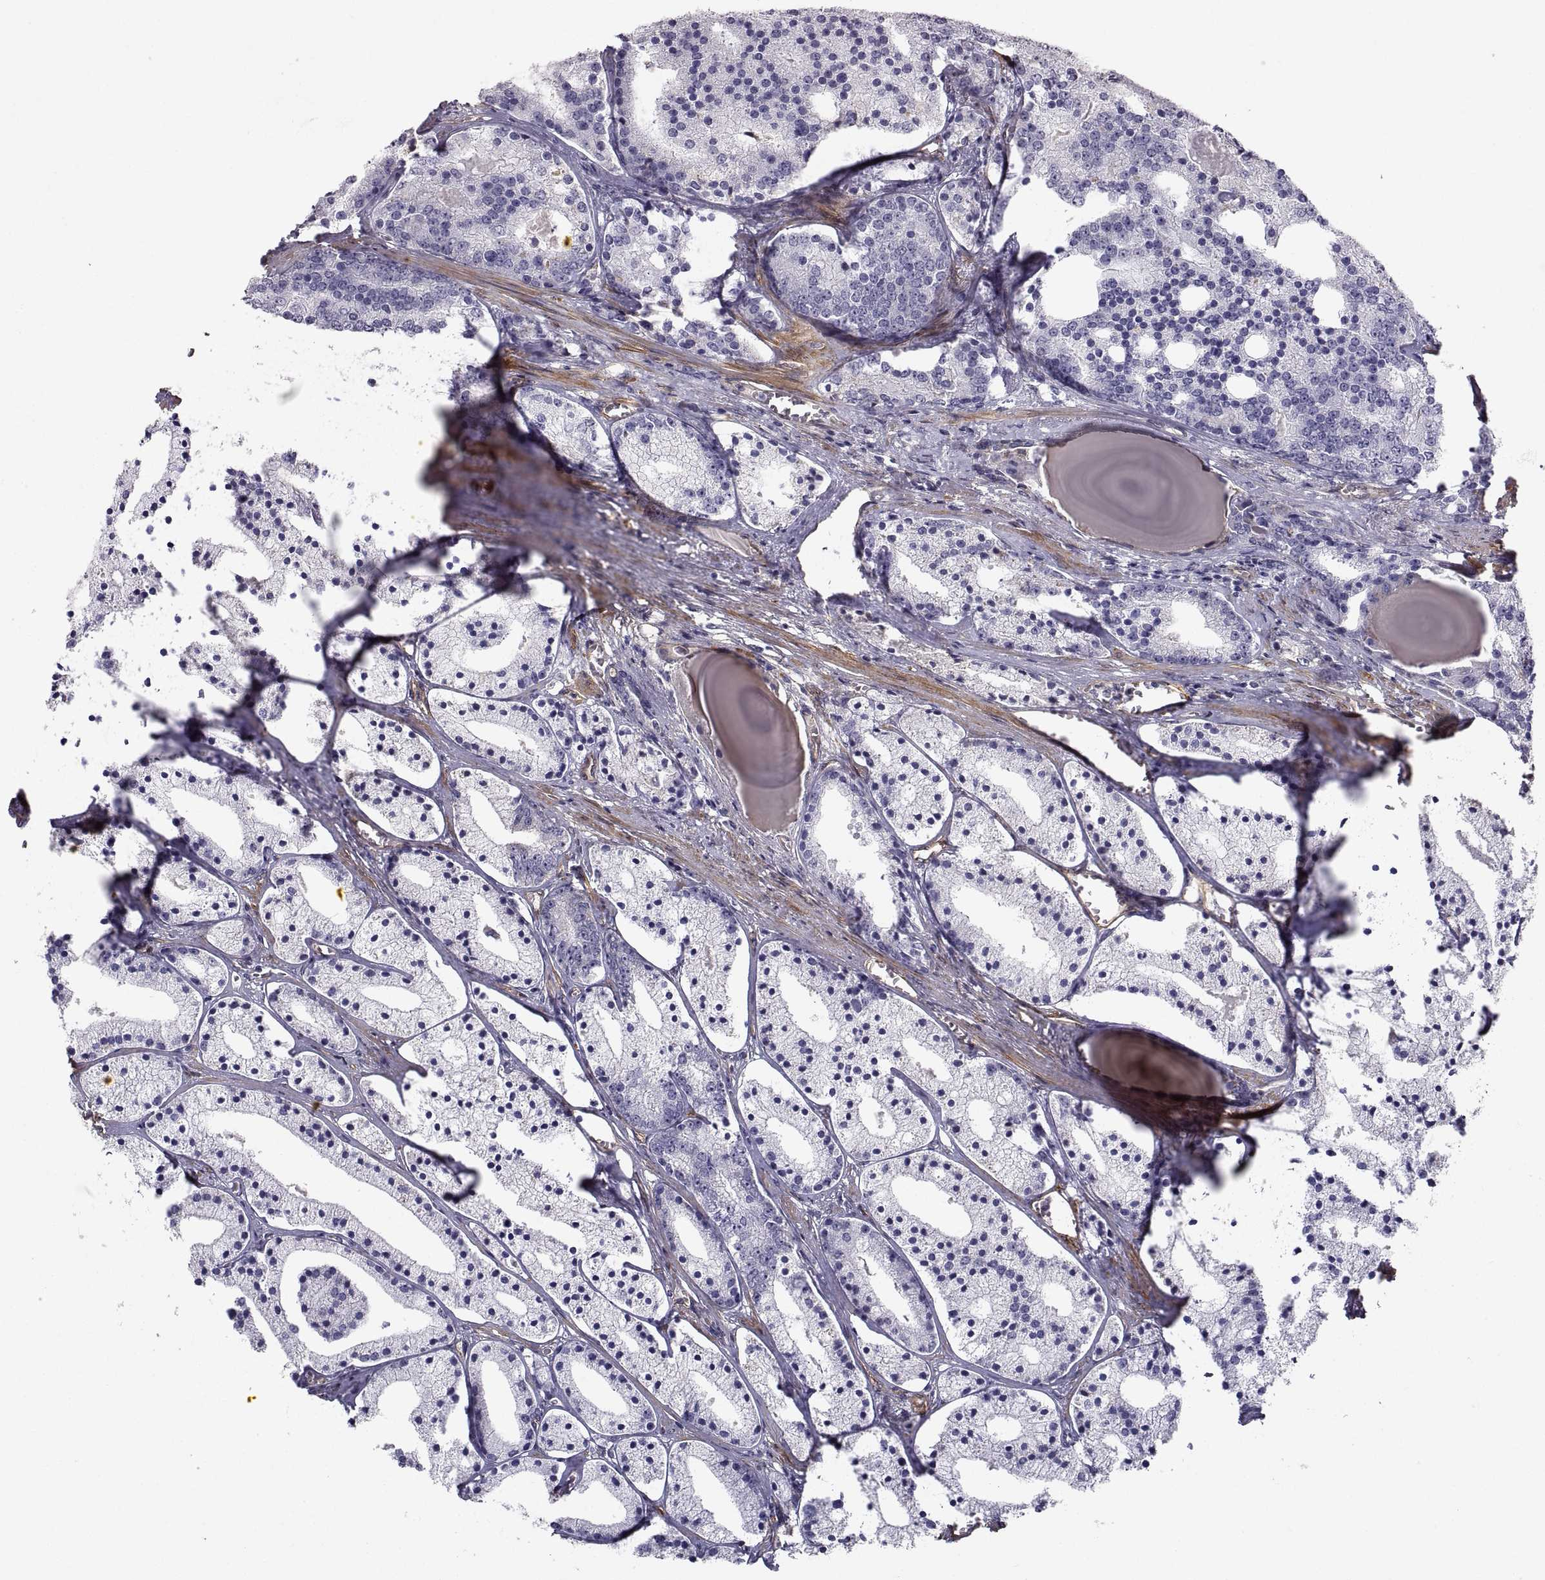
{"staining": {"intensity": "negative", "quantity": "none", "location": "none"}, "tissue": "prostate cancer", "cell_type": "Tumor cells", "image_type": "cancer", "snomed": [{"axis": "morphology", "description": "Adenocarcinoma, NOS"}, {"axis": "topography", "description": "Prostate"}], "caption": "Photomicrograph shows no protein staining in tumor cells of prostate adenocarcinoma tissue. Nuclei are stained in blue.", "gene": "PGM5", "patient": {"sex": "male", "age": 69}}